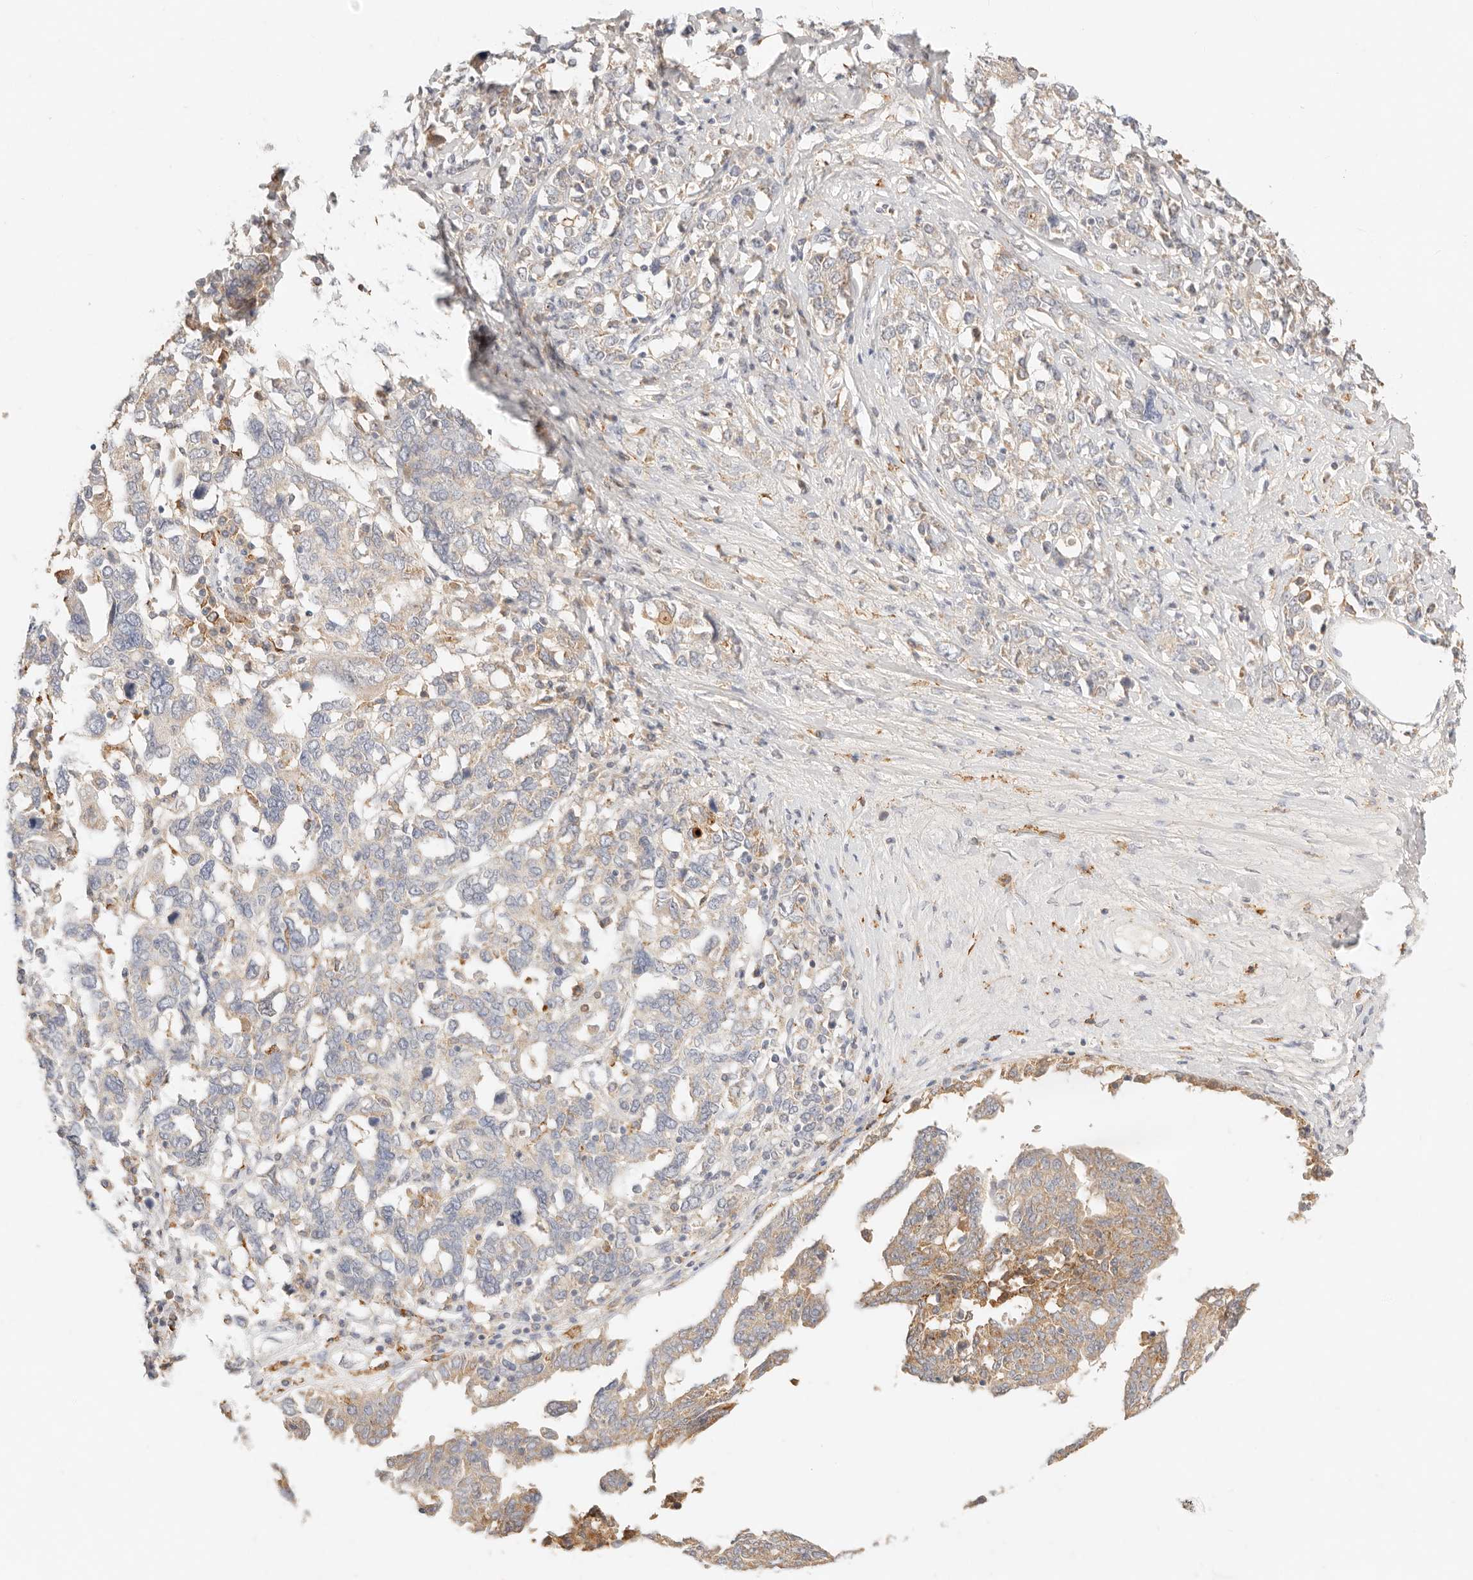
{"staining": {"intensity": "weak", "quantity": ">75%", "location": "cytoplasmic/membranous"}, "tissue": "ovarian cancer", "cell_type": "Tumor cells", "image_type": "cancer", "snomed": [{"axis": "morphology", "description": "Carcinoma, endometroid"}, {"axis": "topography", "description": "Ovary"}], "caption": "This is a micrograph of IHC staining of ovarian endometroid carcinoma, which shows weak positivity in the cytoplasmic/membranous of tumor cells.", "gene": "HK2", "patient": {"sex": "female", "age": 62}}